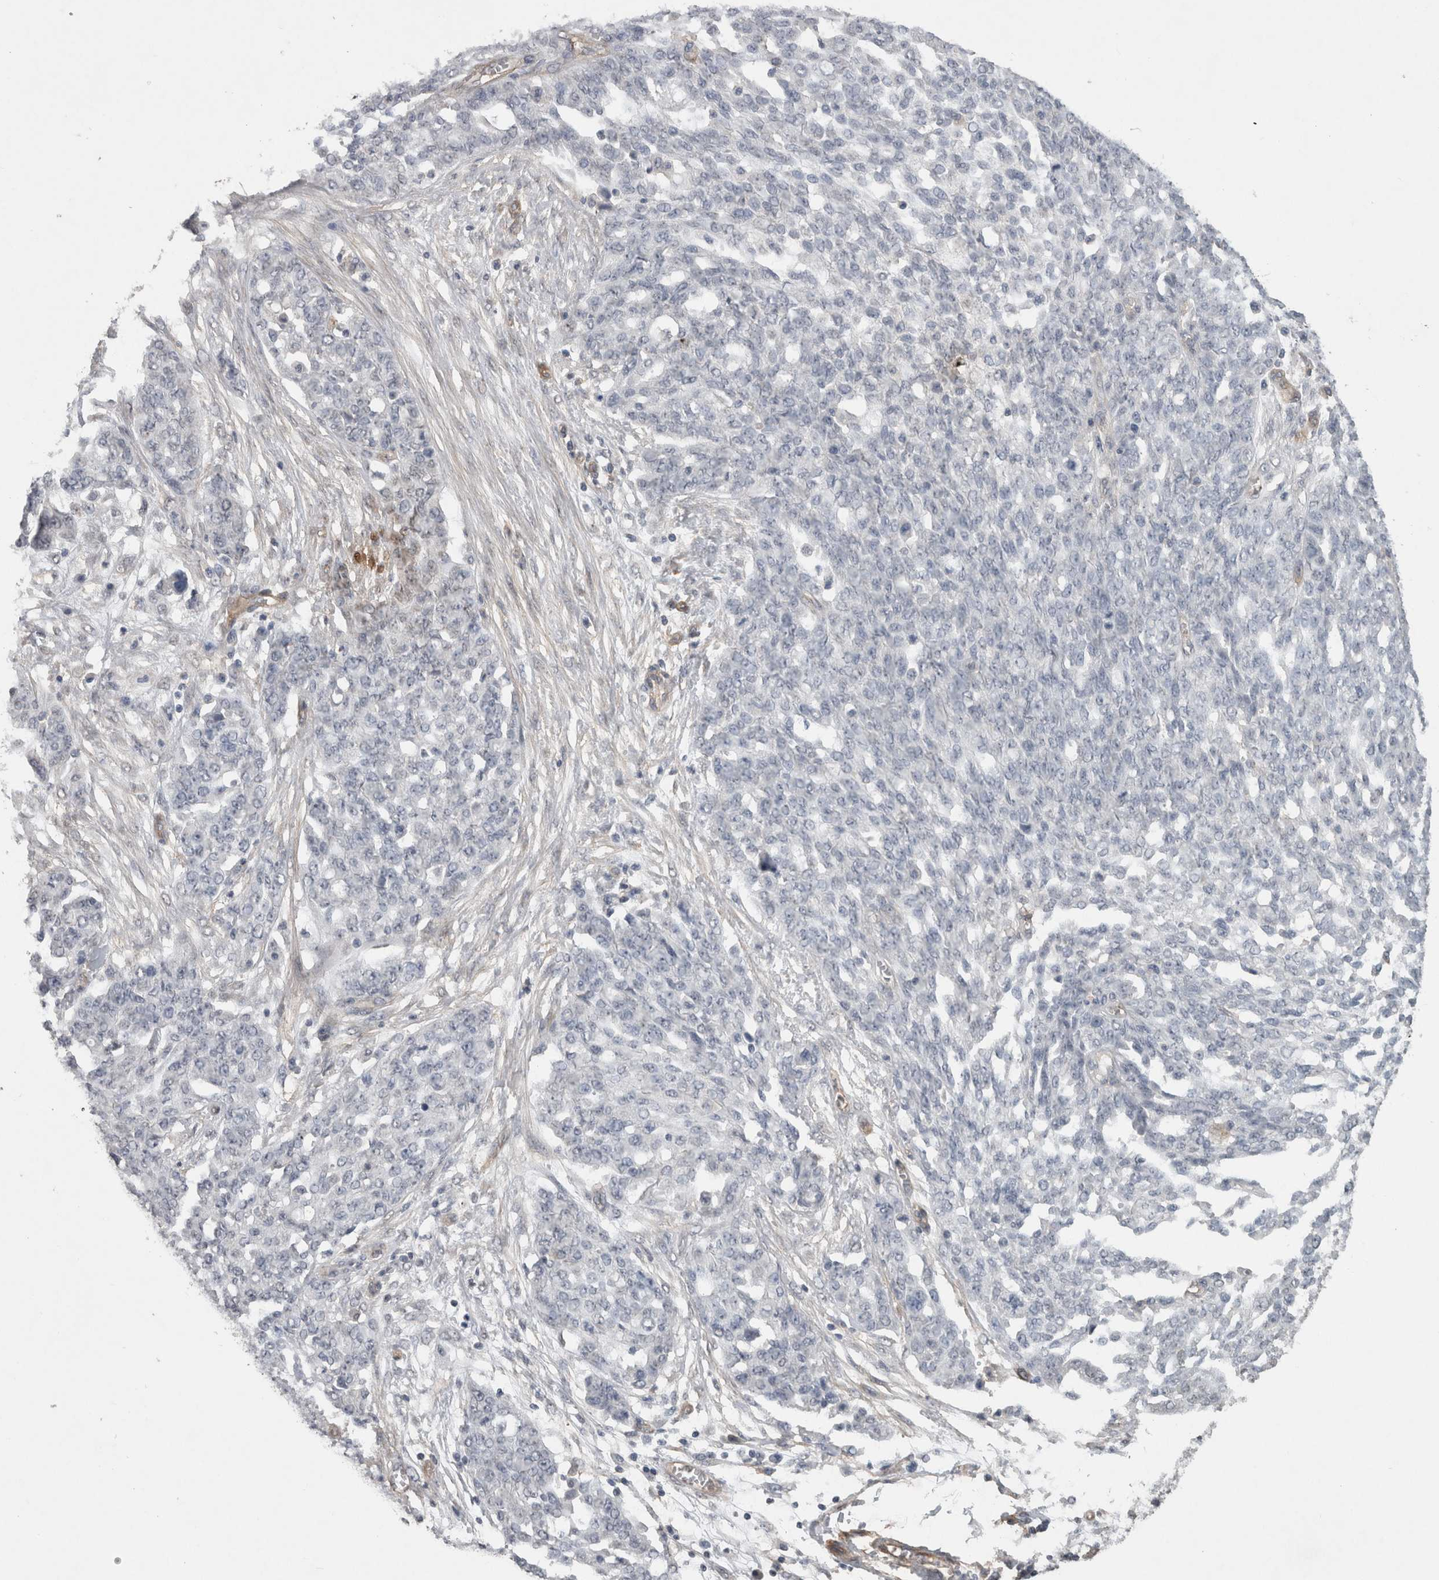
{"staining": {"intensity": "negative", "quantity": "none", "location": "none"}, "tissue": "ovarian cancer", "cell_type": "Tumor cells", "image_type": "cancer", "snomed": [{"axis": "morphology", "description": "Cystadenocarcinoma, serous, NOS"}, {"axis": "topography", "description": "Soft tissue"}, {"axis": "topography", "description": "Ovary"}], "caption": "This is an IHC photomicrograph of human ovarian serous cystadenocarcinoma. There is no expression in tumor cells.", "gene": "RECK", "patient": {"sex": "female", "age": 57}}